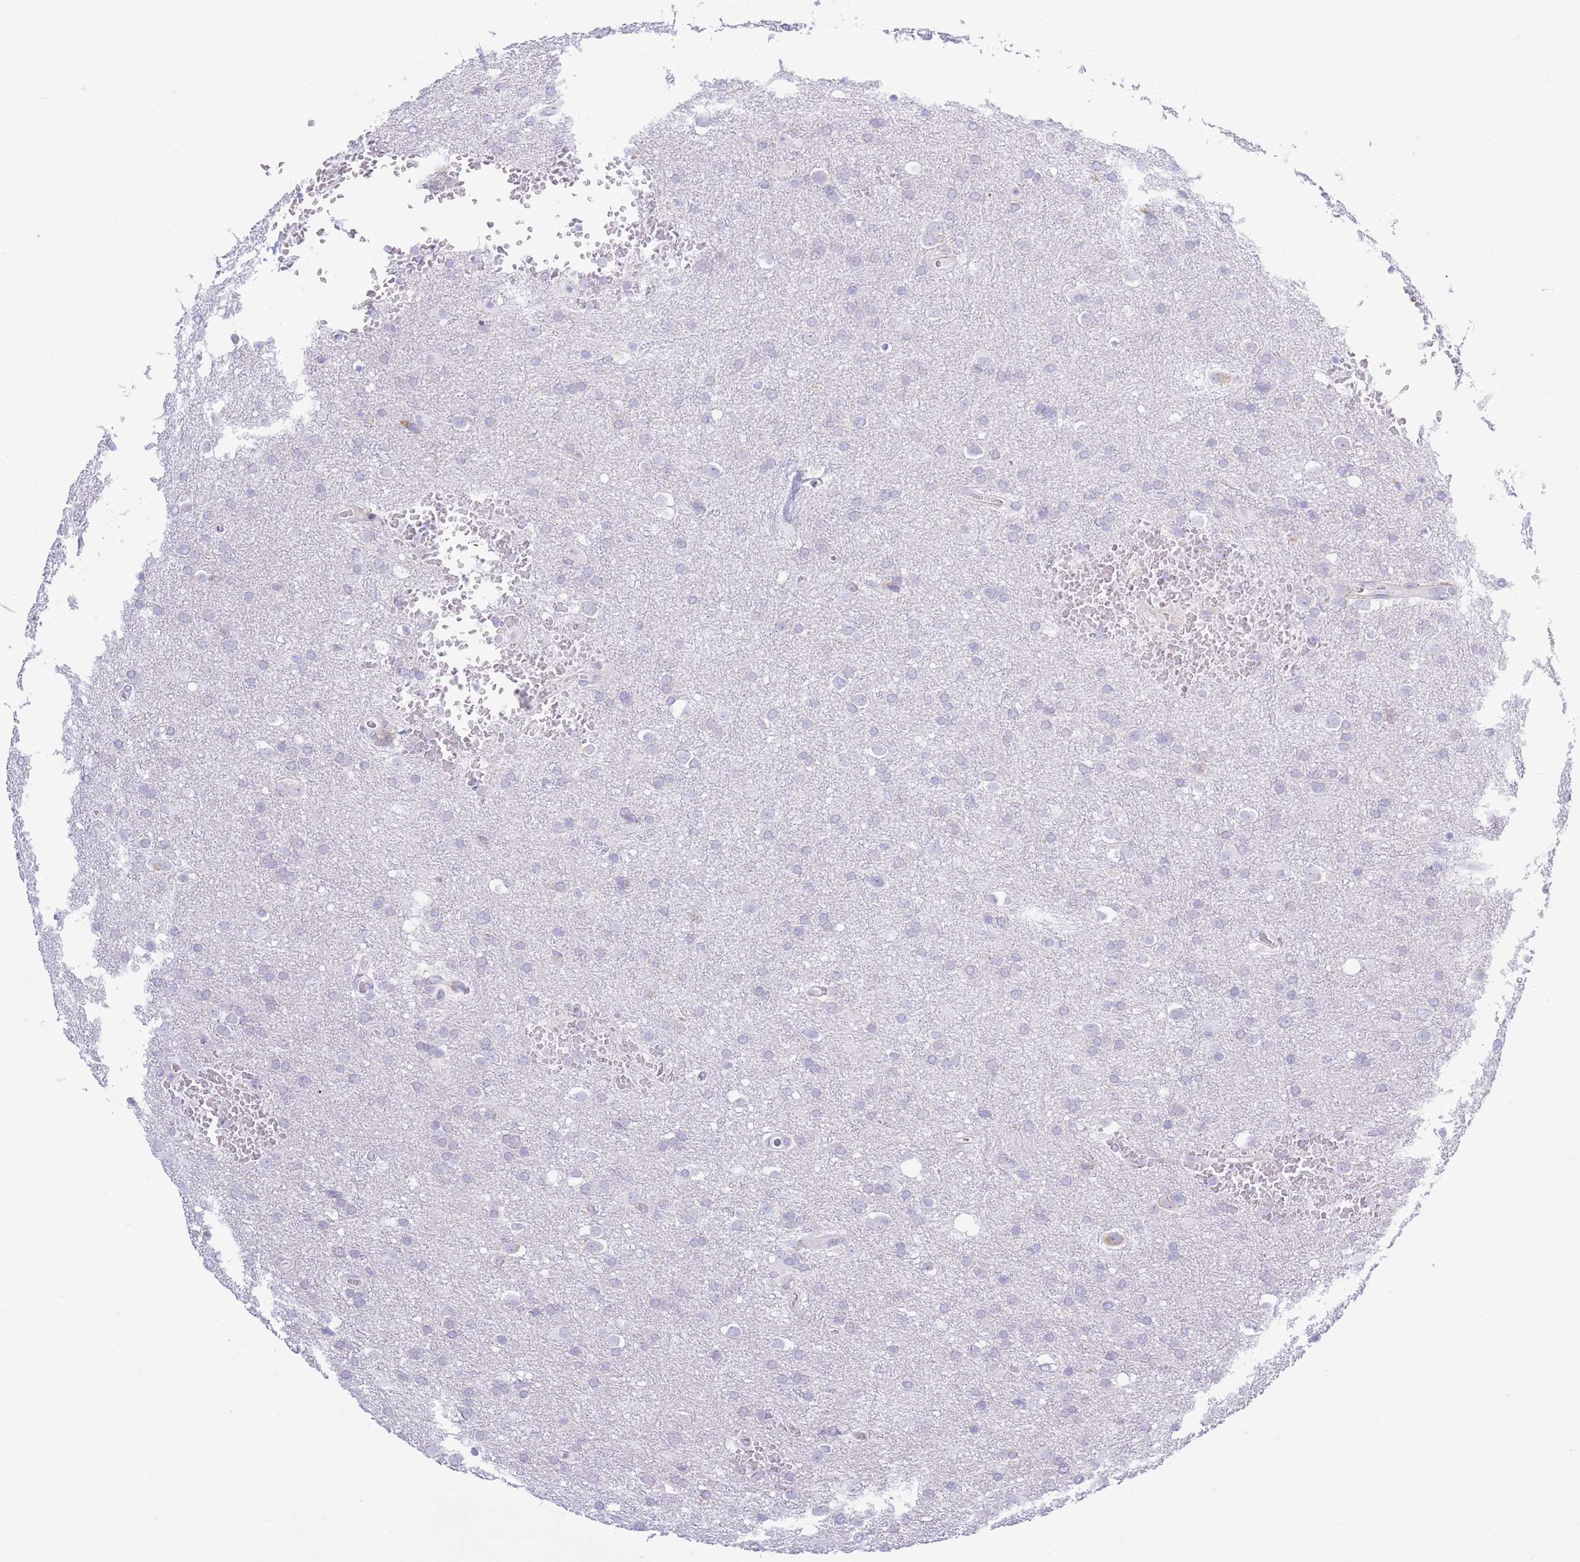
{"staining": {"intensity": "negative", "quantity": "none", "location": "none"}, "tissue": "glioma", "cell_type": "Tumor cells", "image_type": "cancer", "snomed": [{"axis": "morphology", "description": "Glioma, malignant, Low grade"}, {"axis": "topography", "description": "Brain"}], "caption": "High magnification brightfield microscopy of malignant glioma (low-grade) stained with DAB (brown) and counterstained with hematoxylin (blue): tumor cells show no significant expression.", "gene": "MYDGF", "patient": {"sex": "female", "age": 32}}